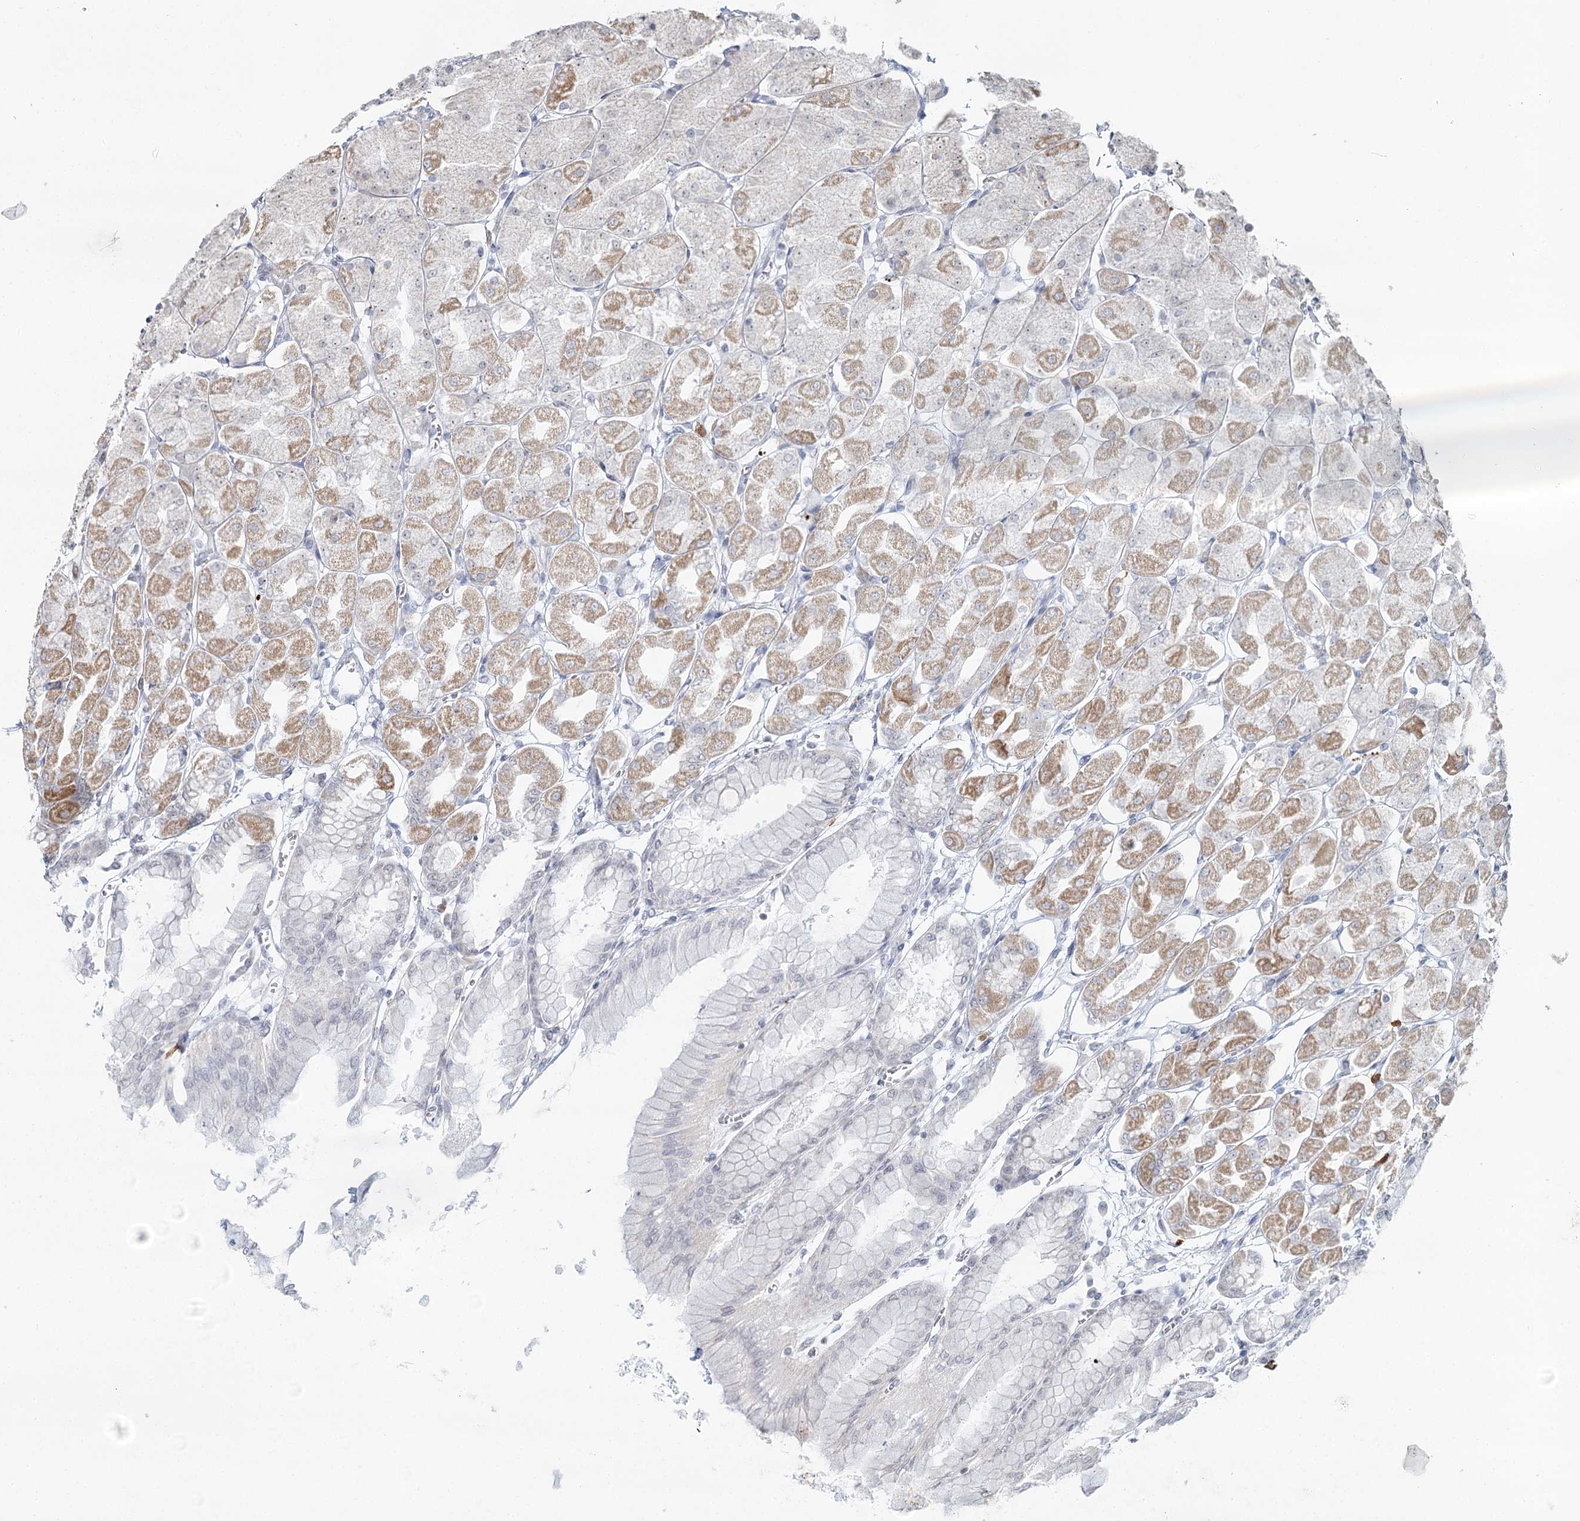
{"staining": {"intensity": "moderate", "quantity": "25%-75%", "location": "cytoplasmic/membranous"}, "tissue": "stomach", "cell_type": "Glandular cells", "image_type": "normal", "snomed": [{"axis": "morphology", "description": "Normal tissue, NOS"}, {"axis": "topography", "description": "Stomach, upper"}], "caption": "Immunohistochemical staining of unremarkable stomach demonstrates 25%-75% levels of moderate cytoplasmic/membranous protein staining in about 25%-75% of glandular cells. (DAB (3,3'-diaminobenzidine) IHC, brown staining for protein, blue staining for nuclei).", "gene": "ATAD1", "patient": {"sex": "female", "age": 56}}